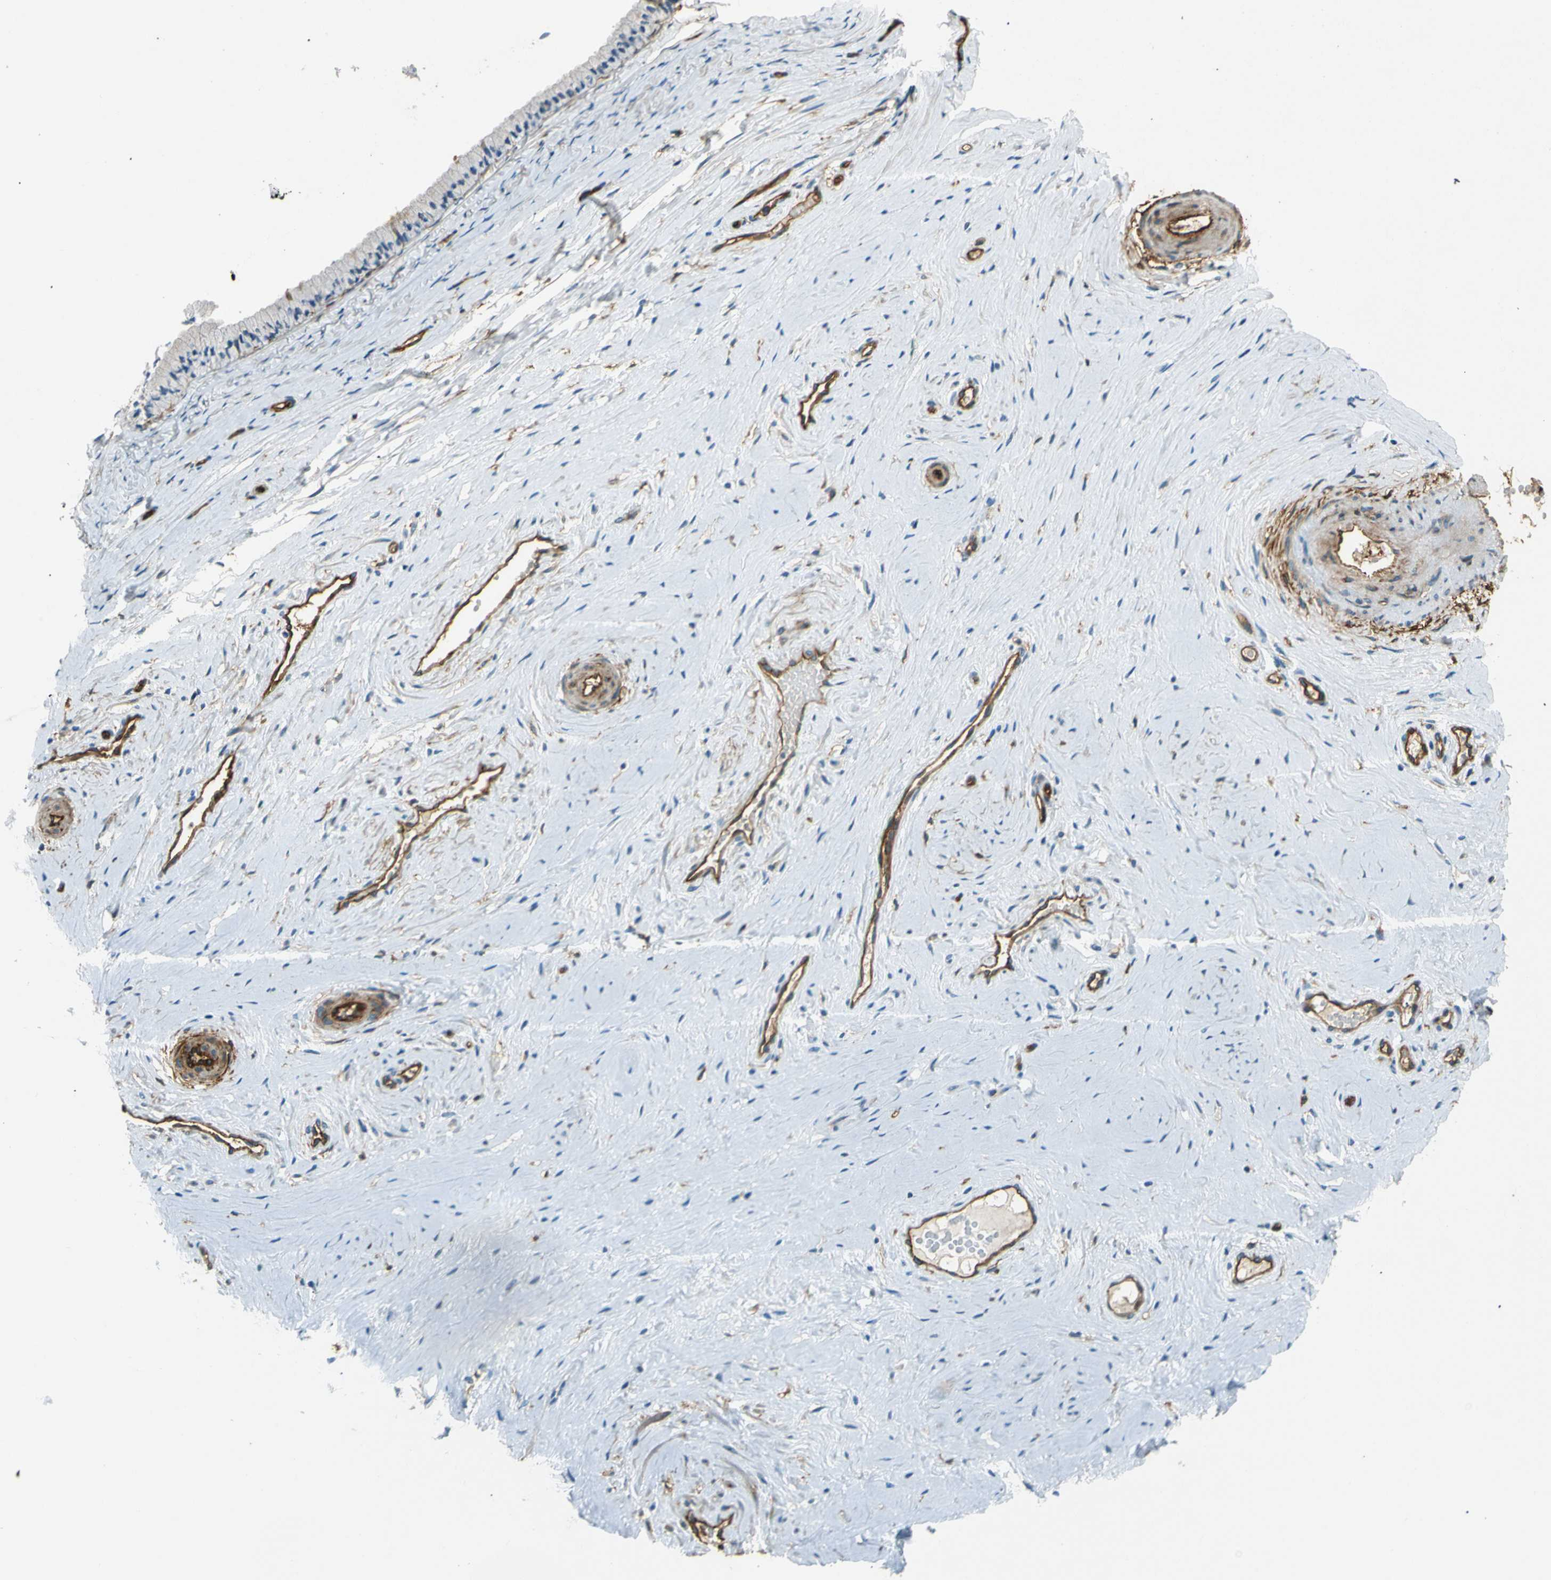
{"staining": {"intensity": "negative", "quantity": "none", "location": "none"}, "tissue": "cervix", "cell_type": "Glandular cells", "image_type": "normal", "snomed": [{"axis": "morphology", "description": "Normal tissue, NOS"}, {"axis": "topography", "description": "Cervix"}], "caption": "Immunohistochemistry (IHC) image of benign cervix: cervix stained with DAB (3,3'-diaminobenzidine) demonstrates no significant protein staining in glandular cells.", "gene": "ENTPD1", "patient": {"sex": "female", "age": 39}}